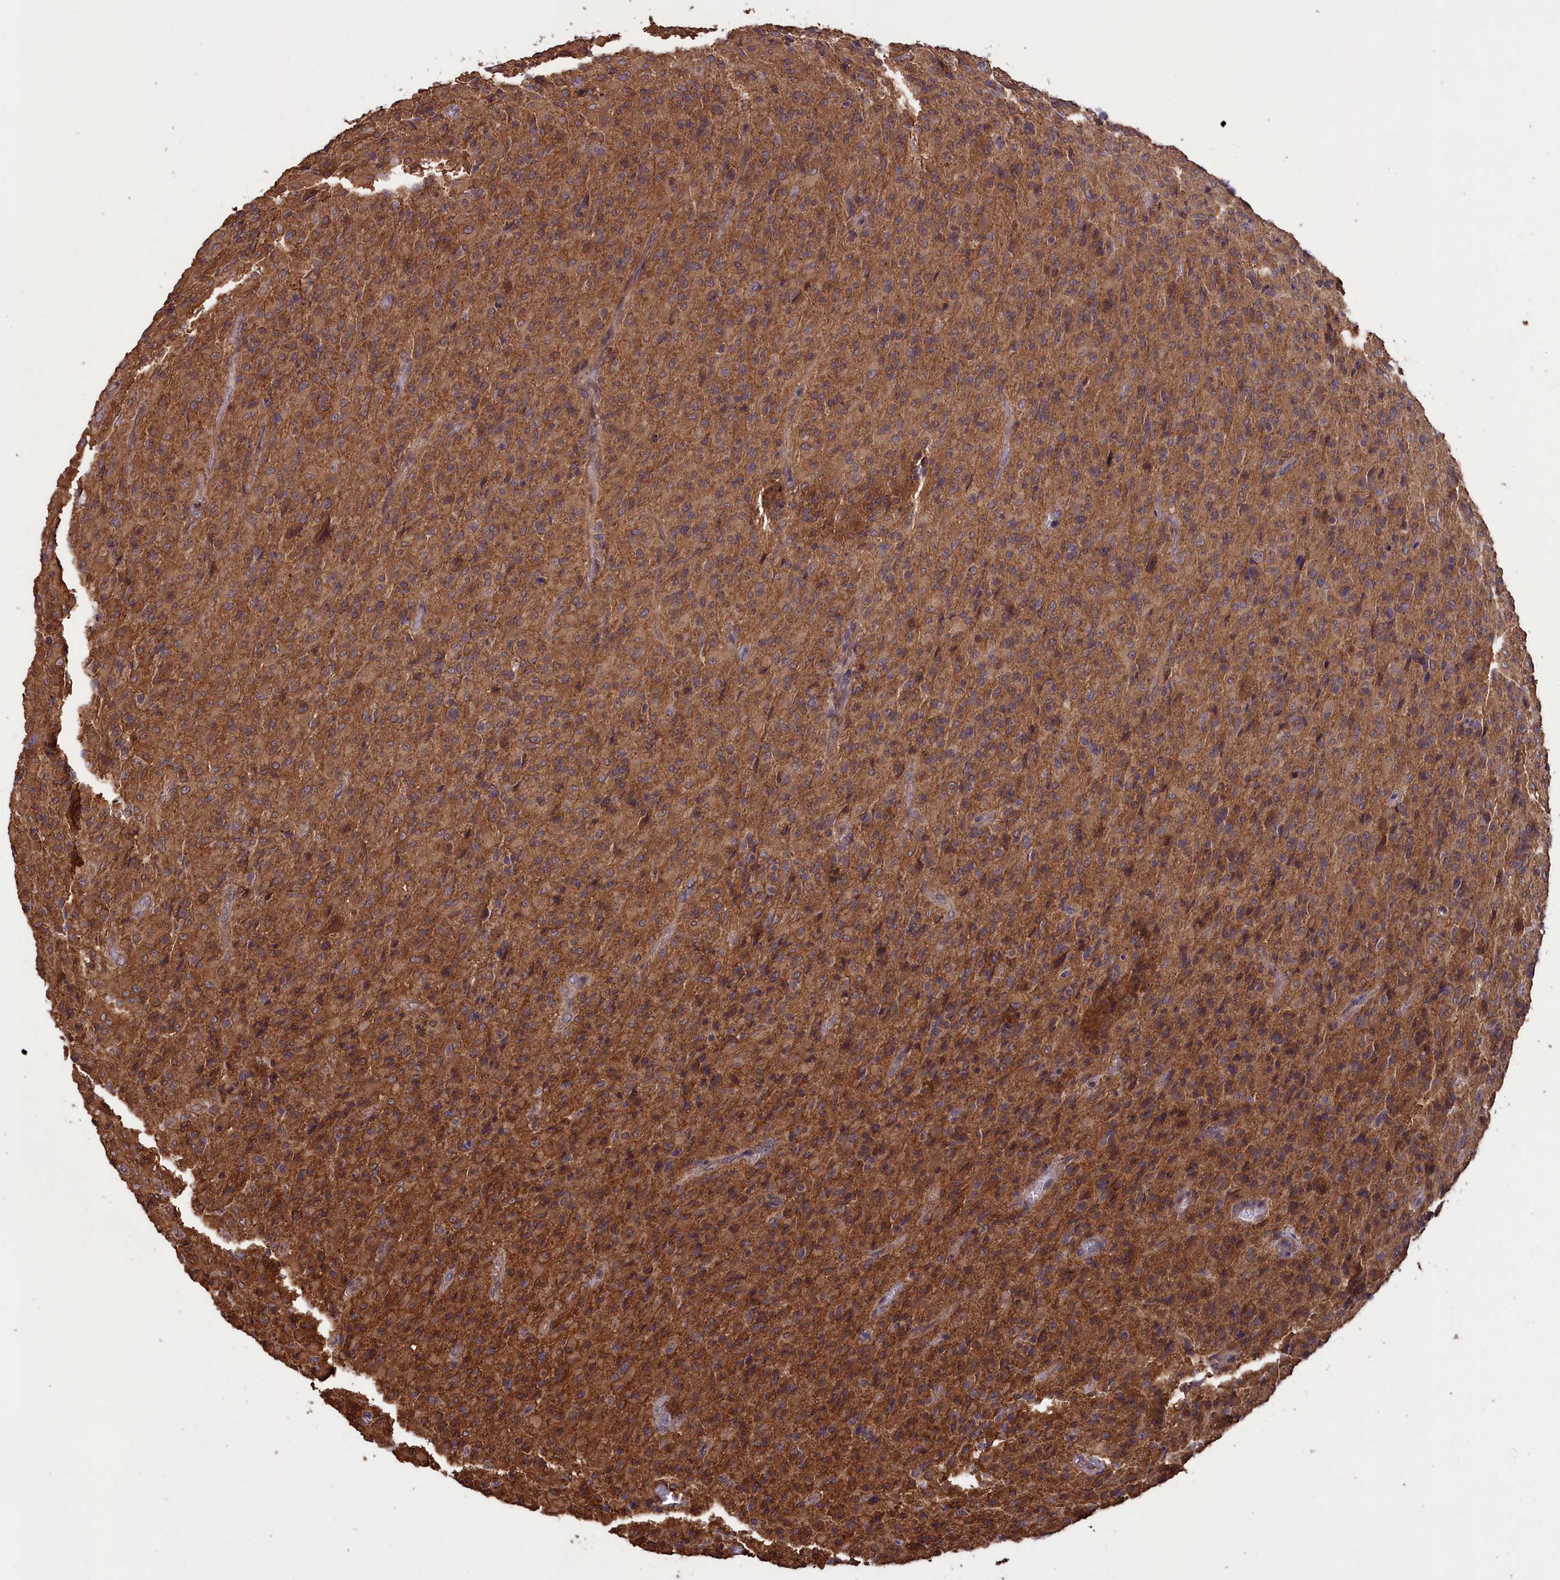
{"staining": {"intensity": "weak", "quantity": ">75%", "location": "cytoplasmic/membranous"}, "tissue": "glioma", "cell_type": "Tumor cells", "image_type": "cancer", "snomed": [{"axis": "morphology", "description": "Glioma, malignant, High grade"}, {"axis": "topography", "description": "Brain"}], "caption": "Immunohistochemical staining of glioma shows weak cytoplasmic/membranous protein positivity in approximately >75% of tumor cells.", "gene": "DAPK3", "patient": {"sex": "female", "age": 57}}